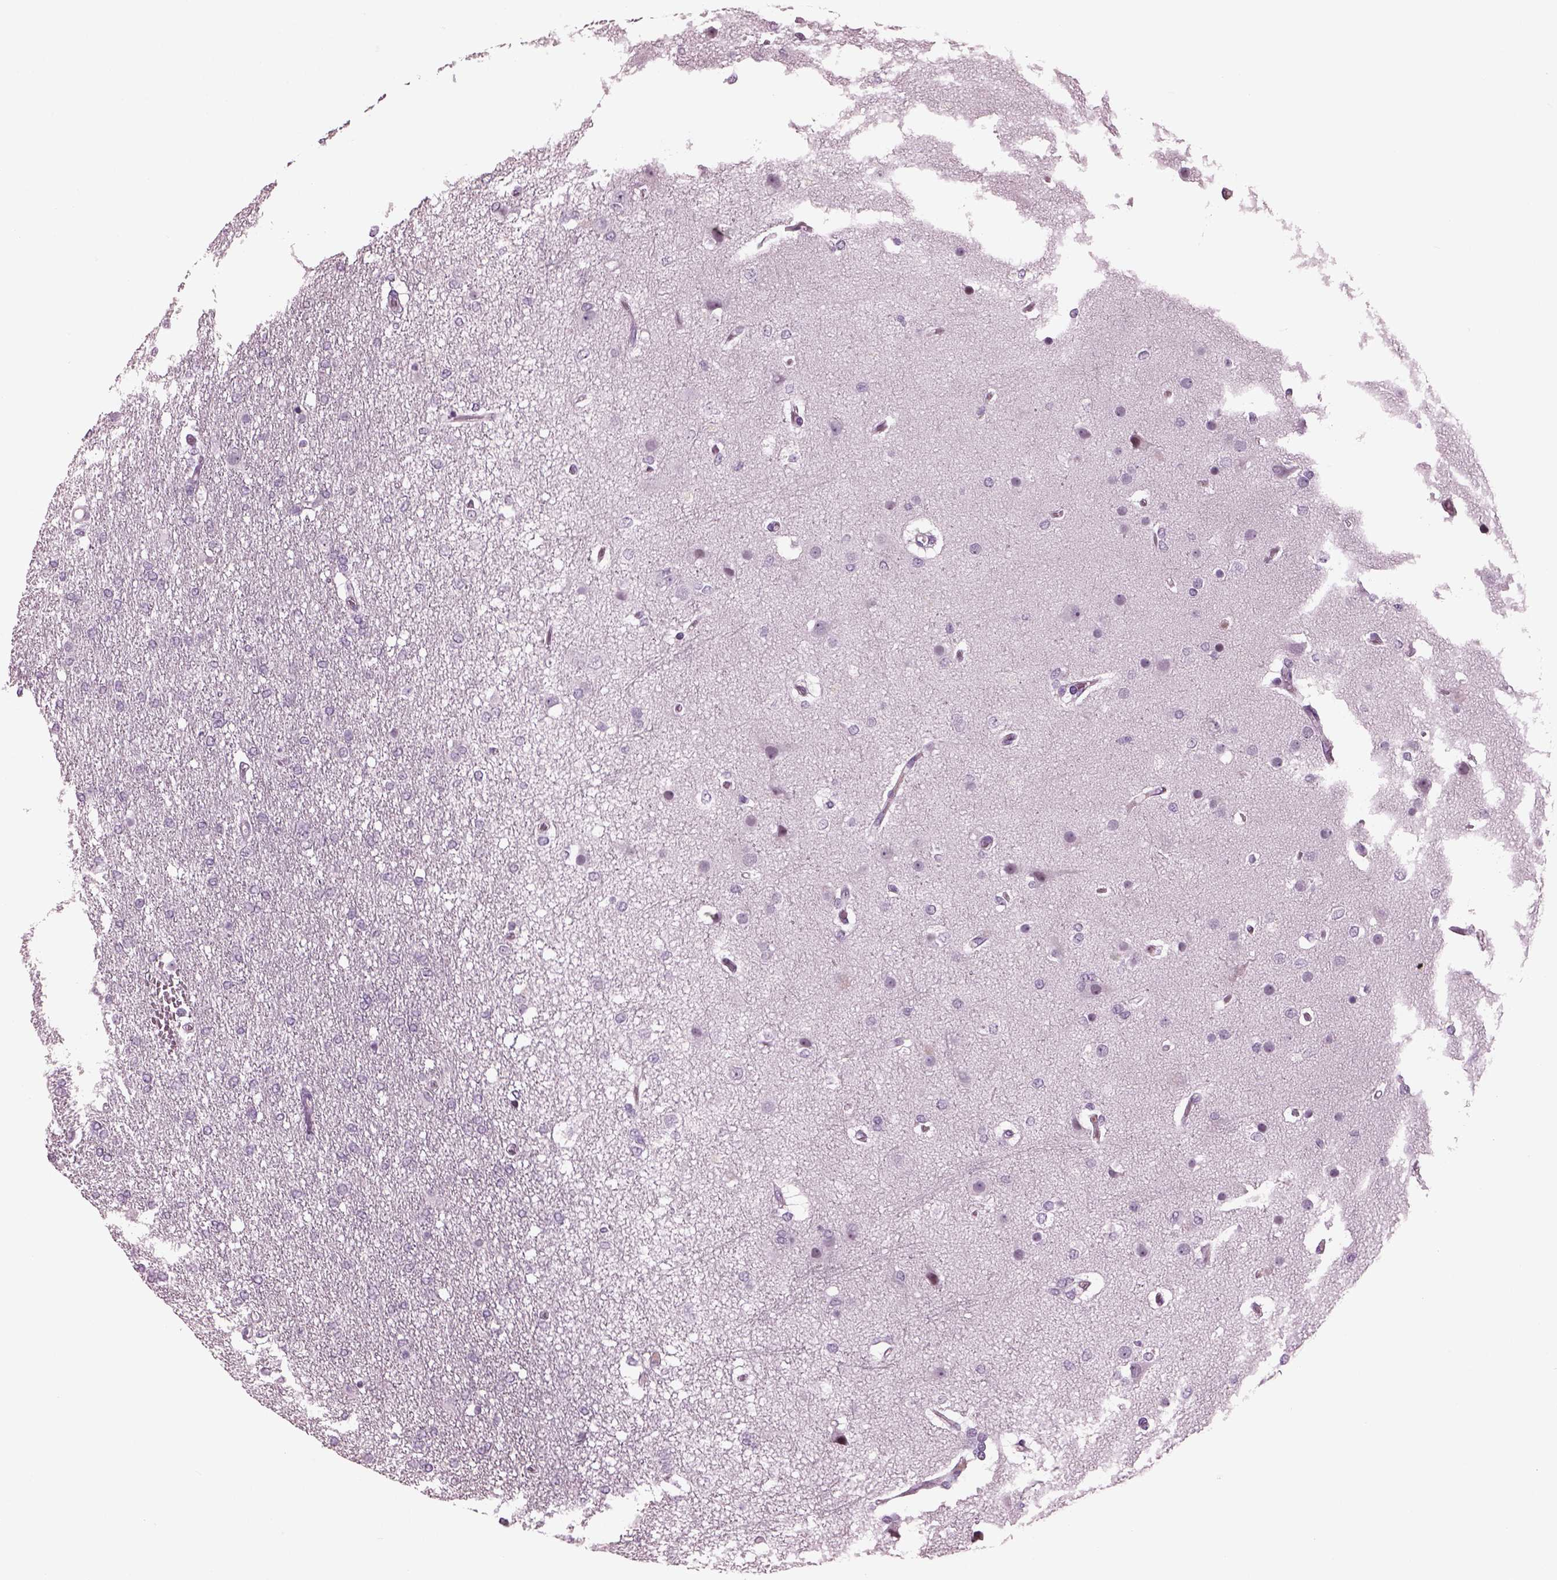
{"staining": {"intensity": "negative", "quantity": "none", "location": "none"}, "tissue": "glioma", "cell_type": "Tumor cells", "image_type": "cancer", "snomed": [{"axis": "morphology", "description": "Glioma, malignant, High grade"}, {"axis": "topography", "description": "Brain"}], "caption": "A histopathology image of glioma stained for a protein exhibits no brown staining in tumor cells.", "gene": "CYLC1", "patient": {"sex": "female", "age": 61}}